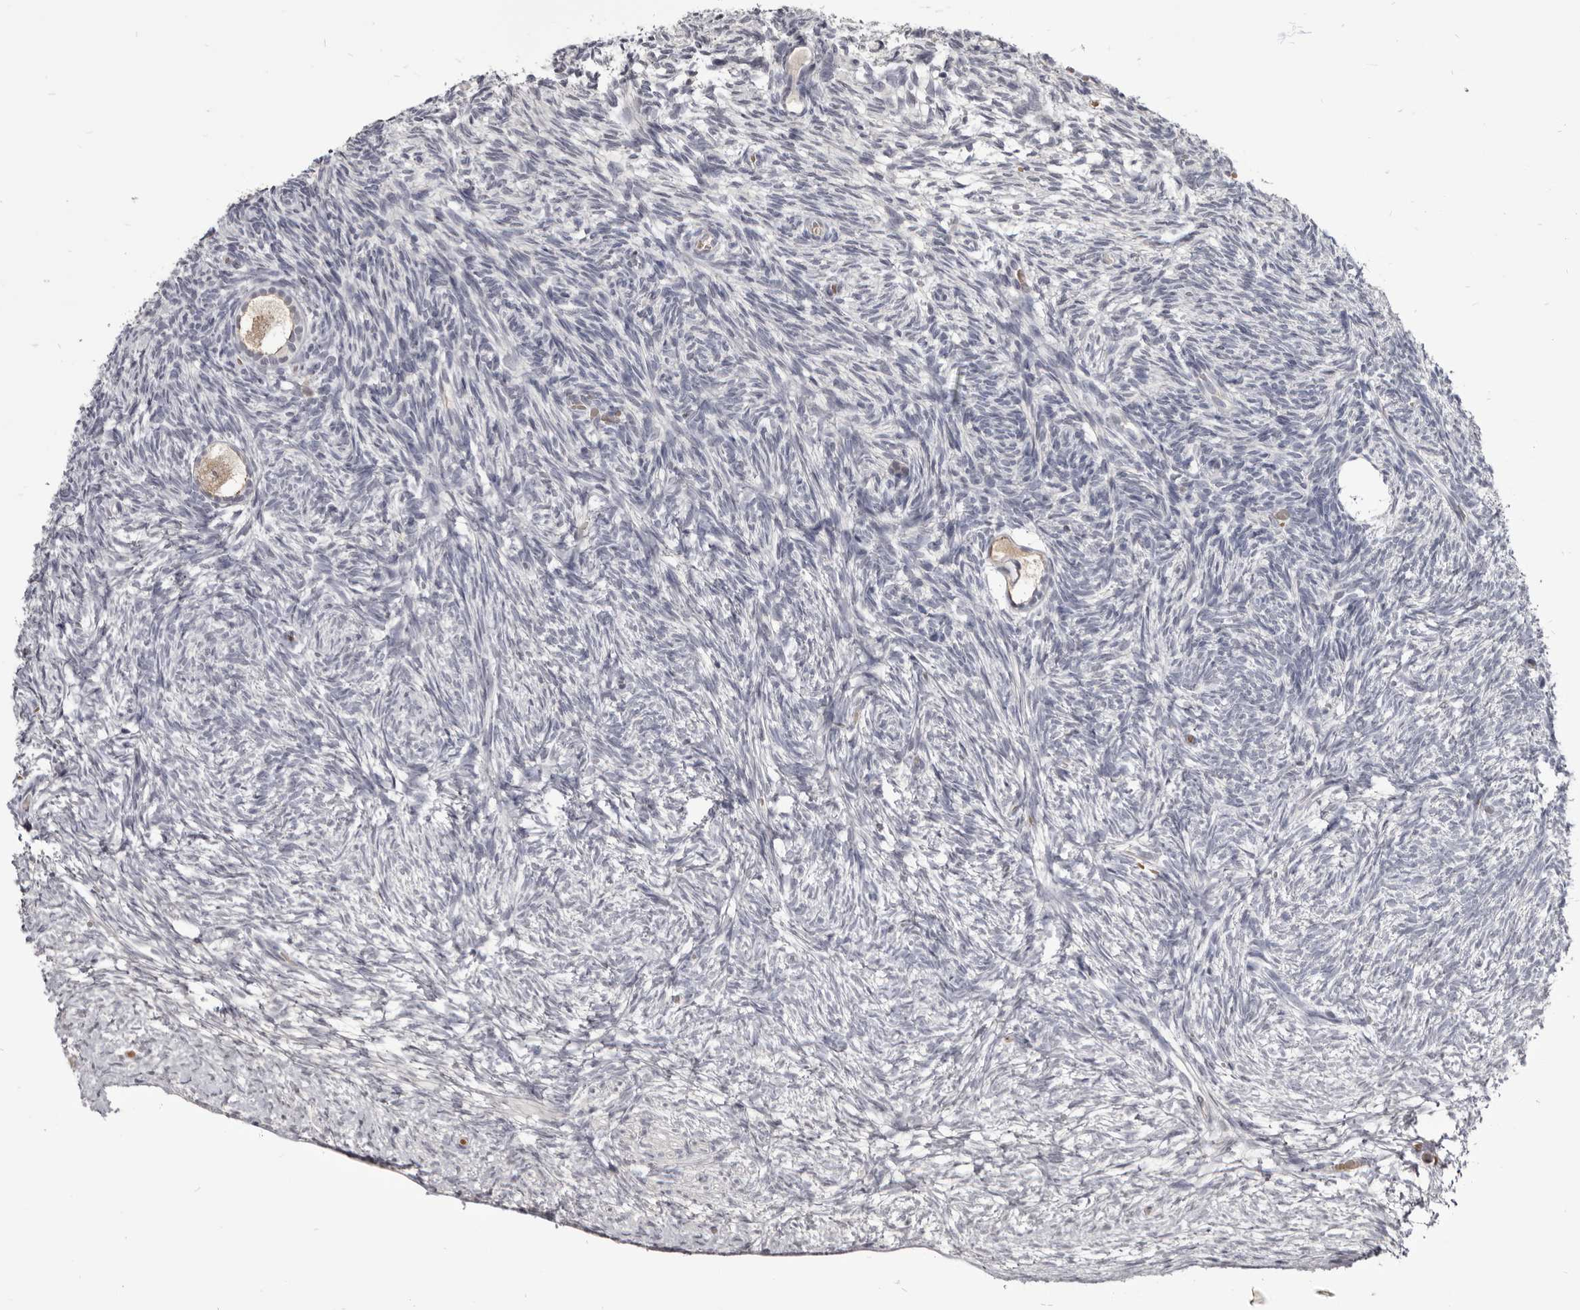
{"staining": {"intensity": "weak", "quantity": ">75%", "location": "cytoplasmic/membranous"}, "tissue": "ovary", "cell_type": "Follicle cells", "image_type": "normal", "snomed": [{"axis": "morphology", "description": "Normal tissue, NOS"}, {"axis": "topography", "description": "Ovary"}], "caption": "Ovary stained with immunohistochemistry shows weak cytoplasmic/membranous expression in approximately >75% of follicle cells. (DAB (3,3'-diaminobenzidine) IHC with brightfield microscopy, high magnification).", "gene": "CGN", "patient": {"sex": "female", "age": 34}}